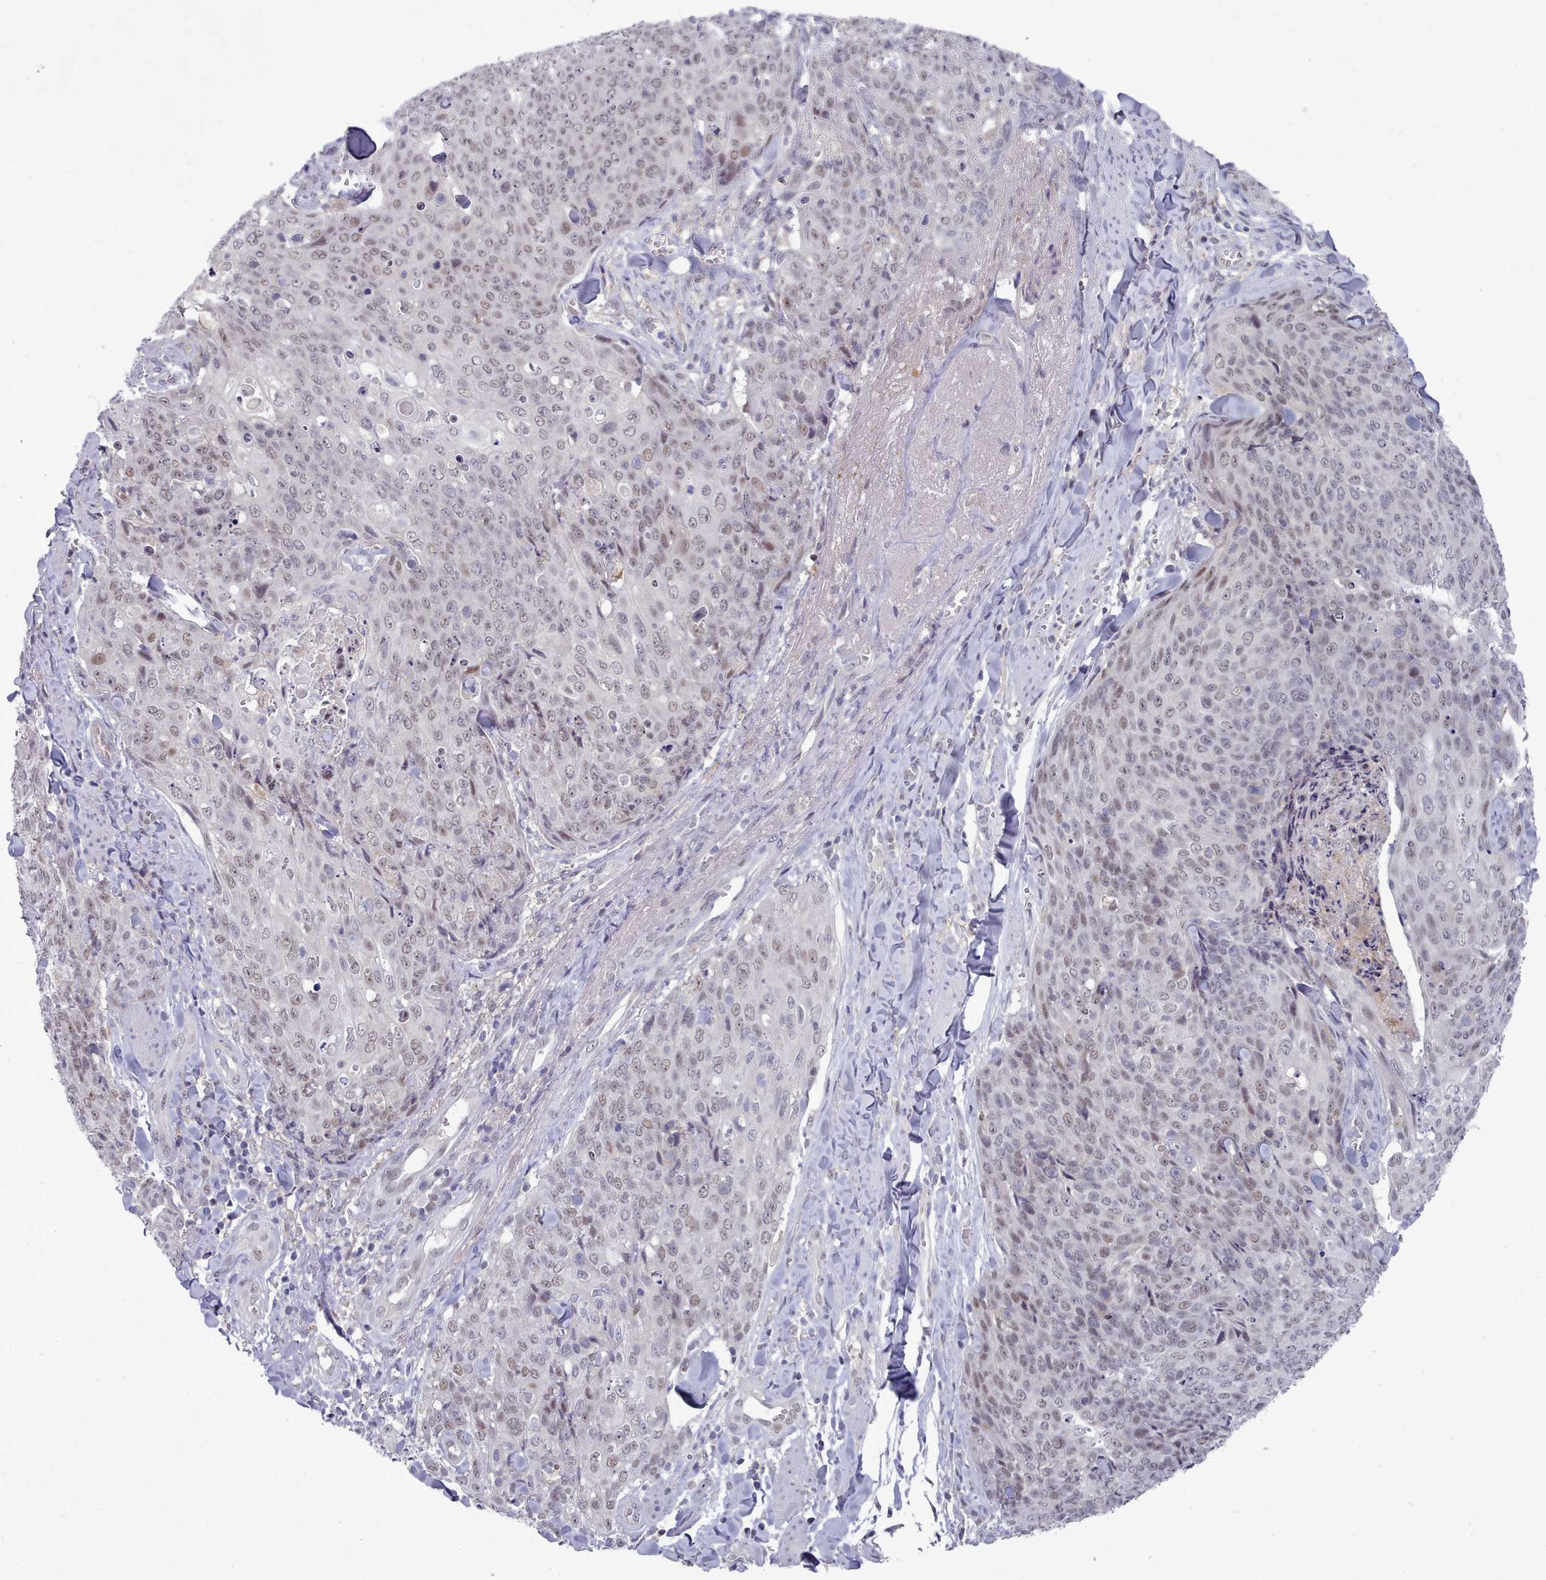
{"staining": {"intensity": "weak", "quantity": "25%-75%", "location": "nuclear"}, "tissue": "skin cancer", "cell_type": "Tumor cells", "image_type": "cancer", "snomed": [{"axis": "morphology", "description": "Squamous cell carcinoma, NOS"}, {"axis": "topography", "description": "Skin"}, {"axis": "topography", "description": "Vulva"}], "caption": "This micrograph demonstrates immunohistochemistry (IHC) staining of human skin cancer (squamous cell carcinoma), with low weak nuclear staining in approximately 25%-75% of tumor cells.", "gene": "GINS1", "patient": {"sex": "female", "age": 85}}